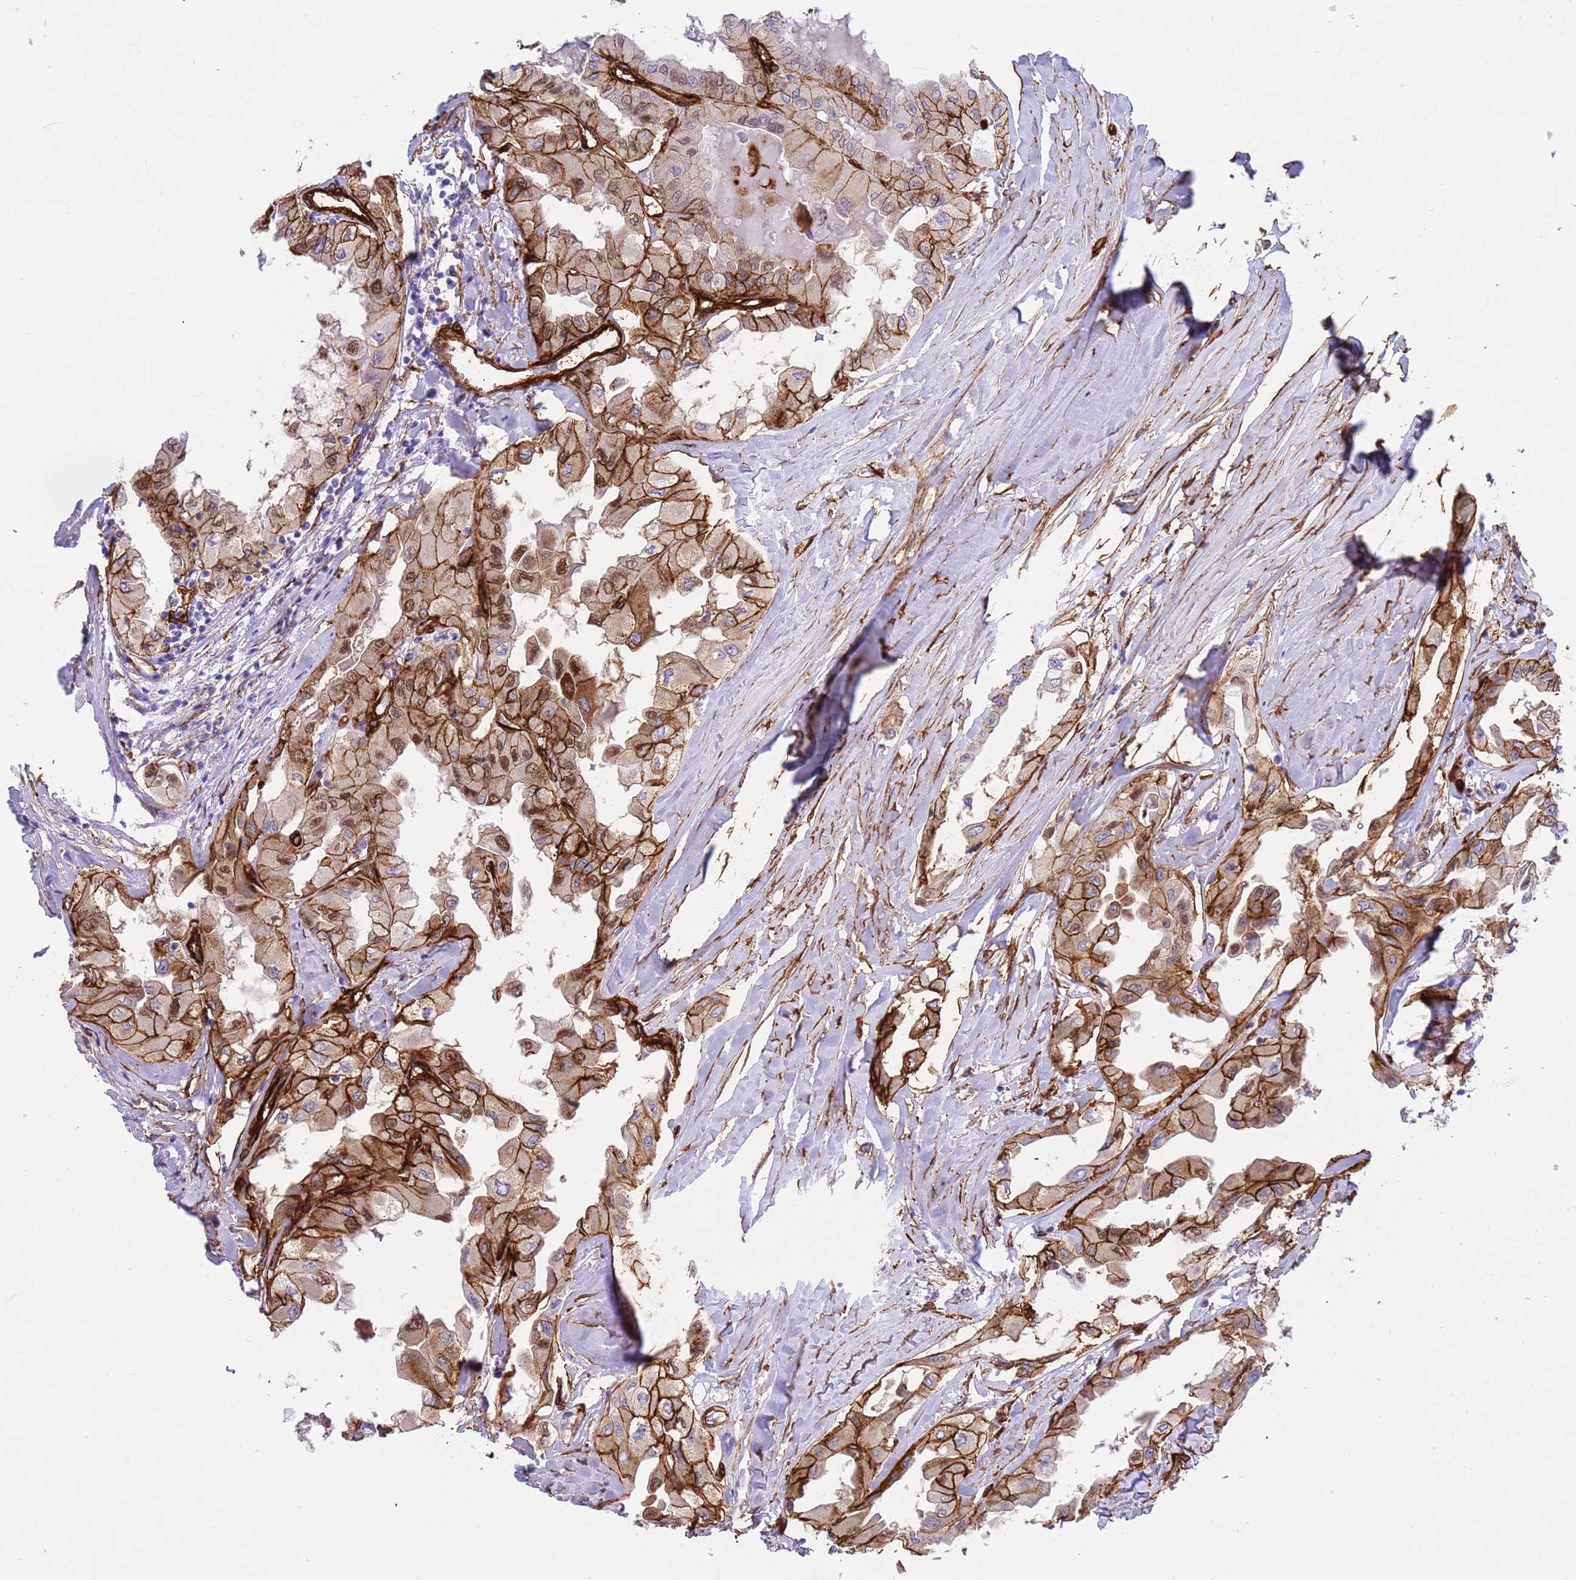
{"staining": {"intensity": "strong", "quantity": ">75%", "location": "cytoplasmic/membranous,nuclear"}, "tissue": "thyroid cancer", "cell_type": "Tumor cells", "image_type": "cancer", "snomed": [{"axis": "morphology", "description": "Normal tissue, NOS"}, {"axis": "morphology", "description": "Papillary adenocarcinoma, NOS"}, {"axis": "topography", "description": "Thyroid gland"}], "caption": "Tumor cells exhibit high levels of strong cytoplasmic/membranous and nuclear staining in approximately >75% of cells in thyroid cancer (papillary adenocarcinoma).", "gene": "CAV2", "patient": {"sex": "female", "age": 59}}